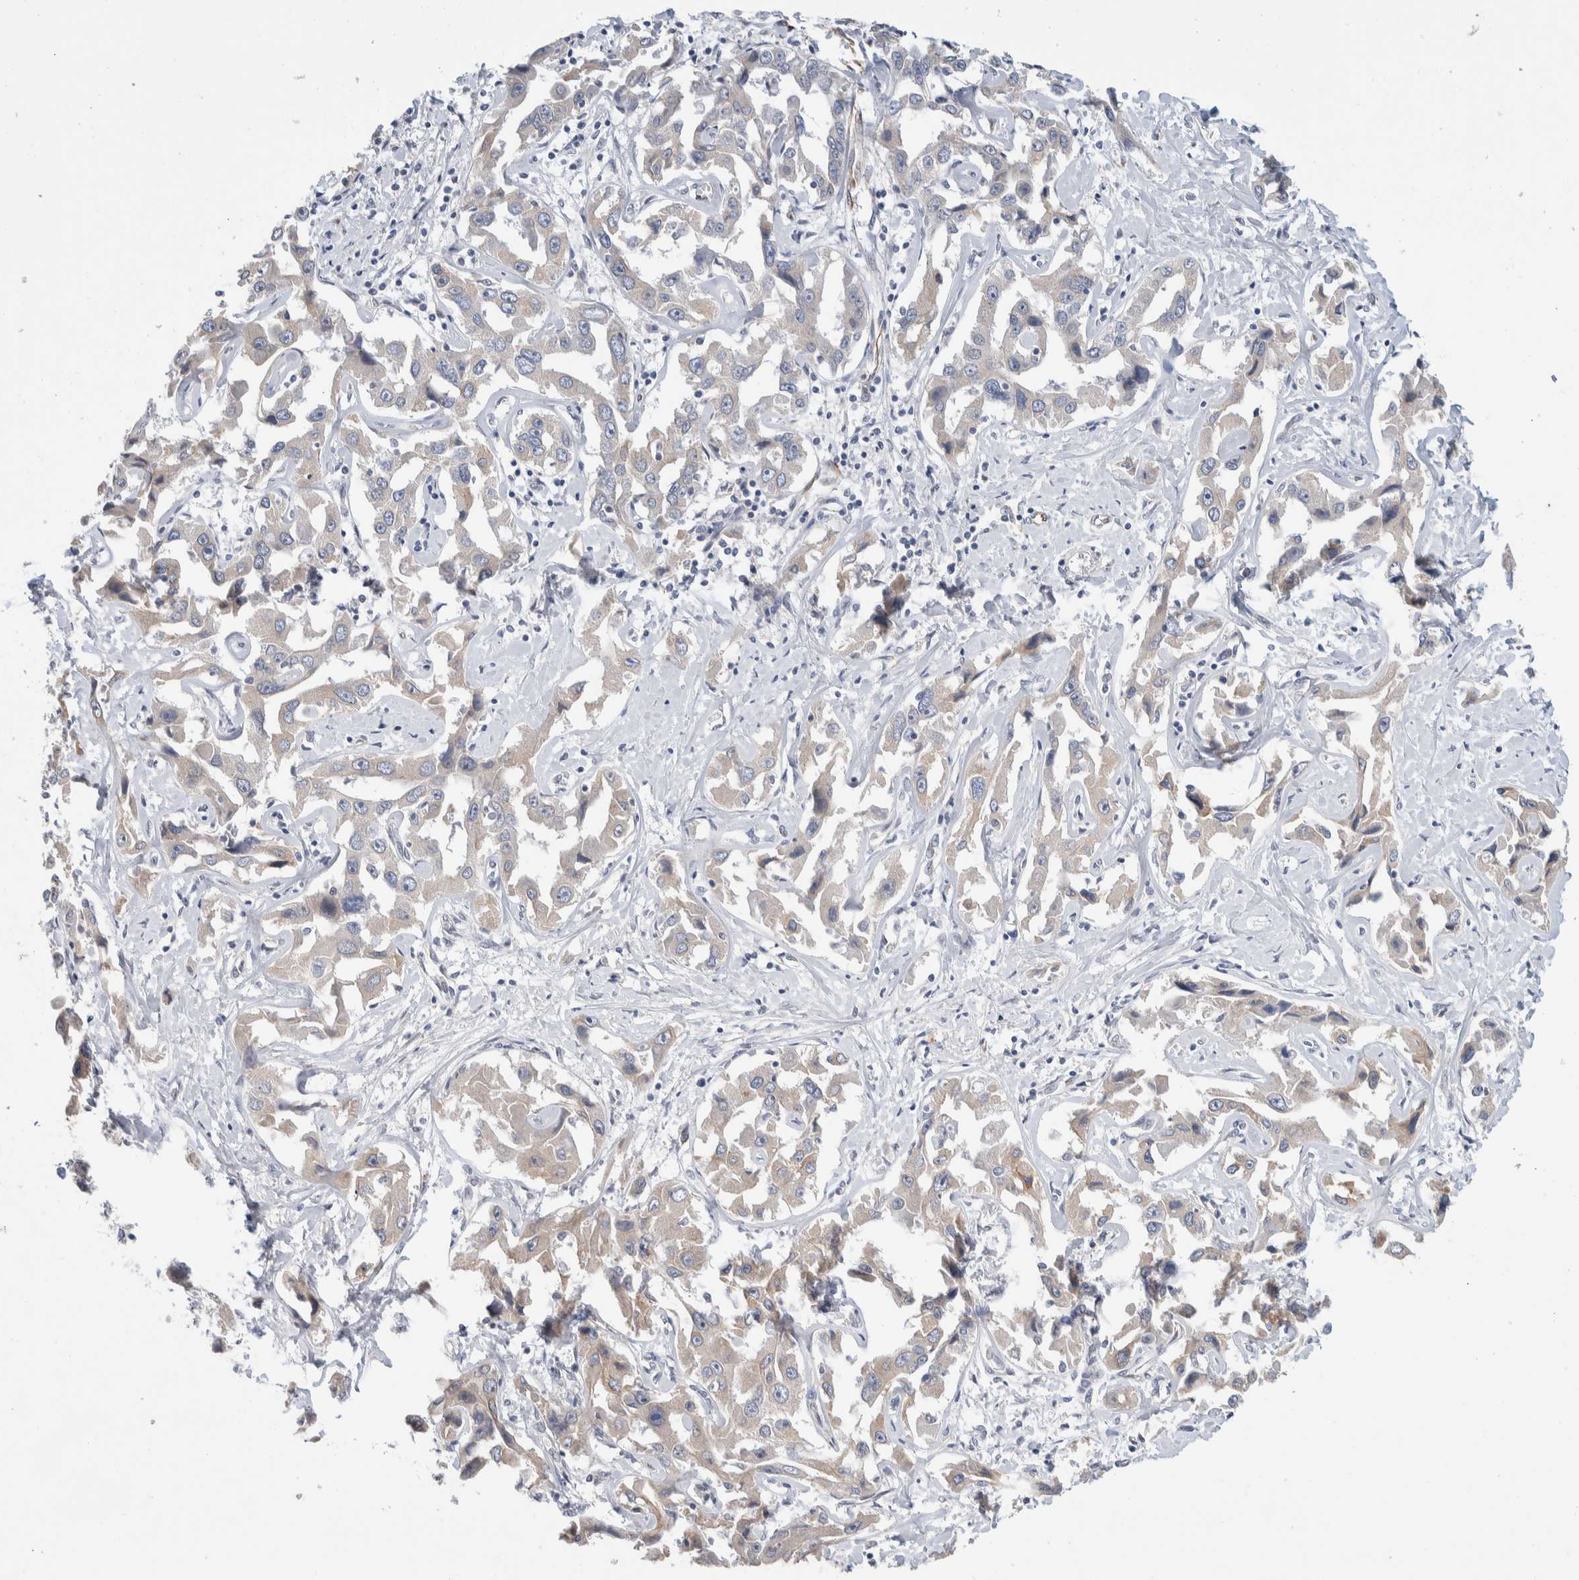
{"staining": {"intensity": "negative", "quantity": "none", "location": "none"}, "tissue": "liver cancer", "cell_type": "Tumor cells", "image_type": "cancer", "snomed": [{"axis": "morphology", "description": "Cholangiocarcinoma"}, {"axis": "topography", "description": "Liver"}], "caption": "Tumor cells show no significant protein staining in cholangiocarcinoma (liver). (Immunohistochemistry (ihc), brightfield microscopy, high magnification).", "gene": "RUSF1", "patient": {"sex": "male", "age": 59}}